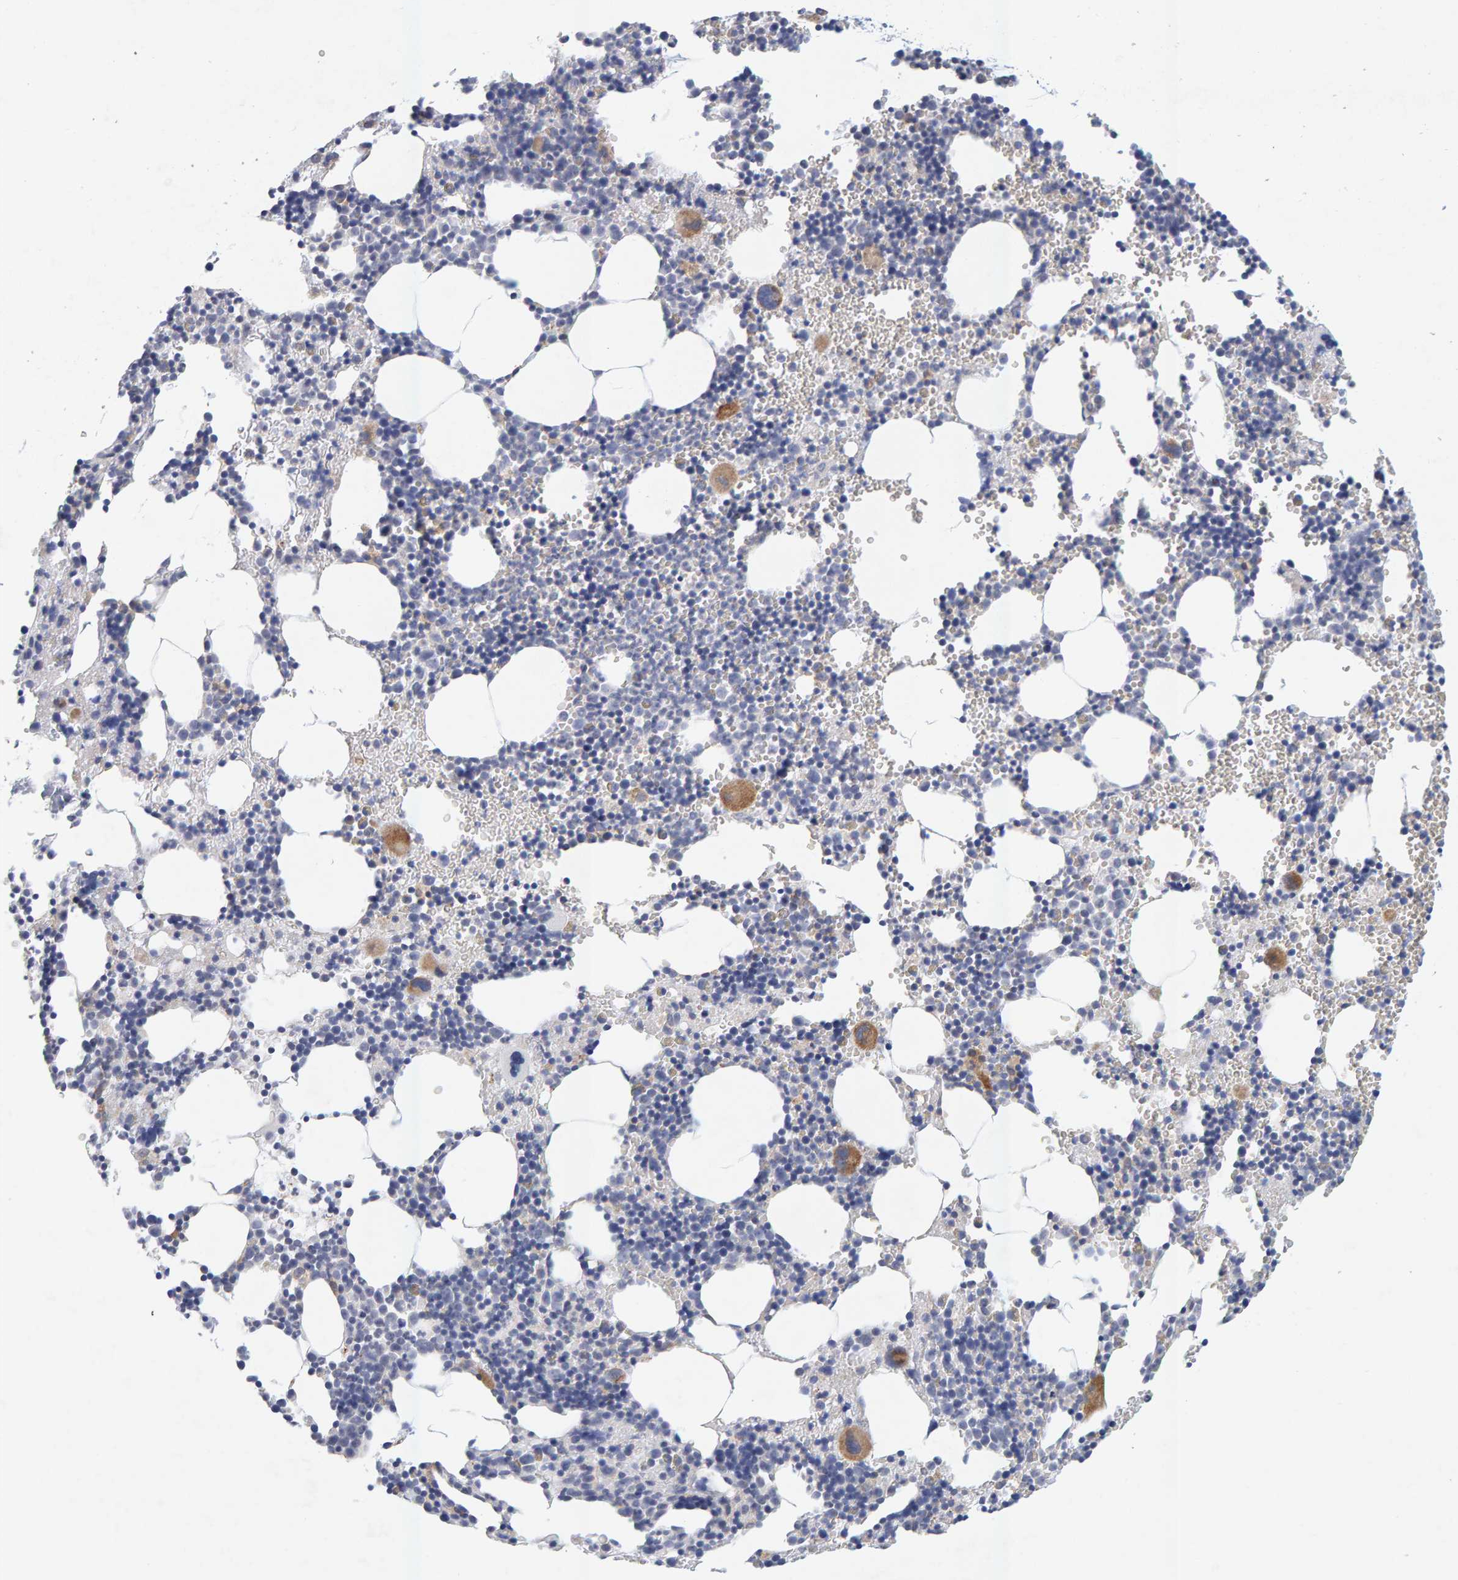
{"staining": {"intensity": "moderate", "quantity": "<25%", "location": "cytoplasmic/membranous"}, "tissue": "bone marrow", "cell_type": "Hematopoietic cells", "image_type": "normal", "snomed": [{"axis": "morphology", "description": "Normal tissue, NOS"}, {"axis": "morphology", "description": "Inflammation, NOS"}, {"axis": "topography", "description": "Bone marrow"}], "caption": "Immunohistochemistry of unremarkable bone marrow displays low levels of moderate cytoplasmic/membranous positivity in about <25% of hematopoietic cells.", "gene": "SGPL1", "patient": {"sex": "male", "age": 31}}